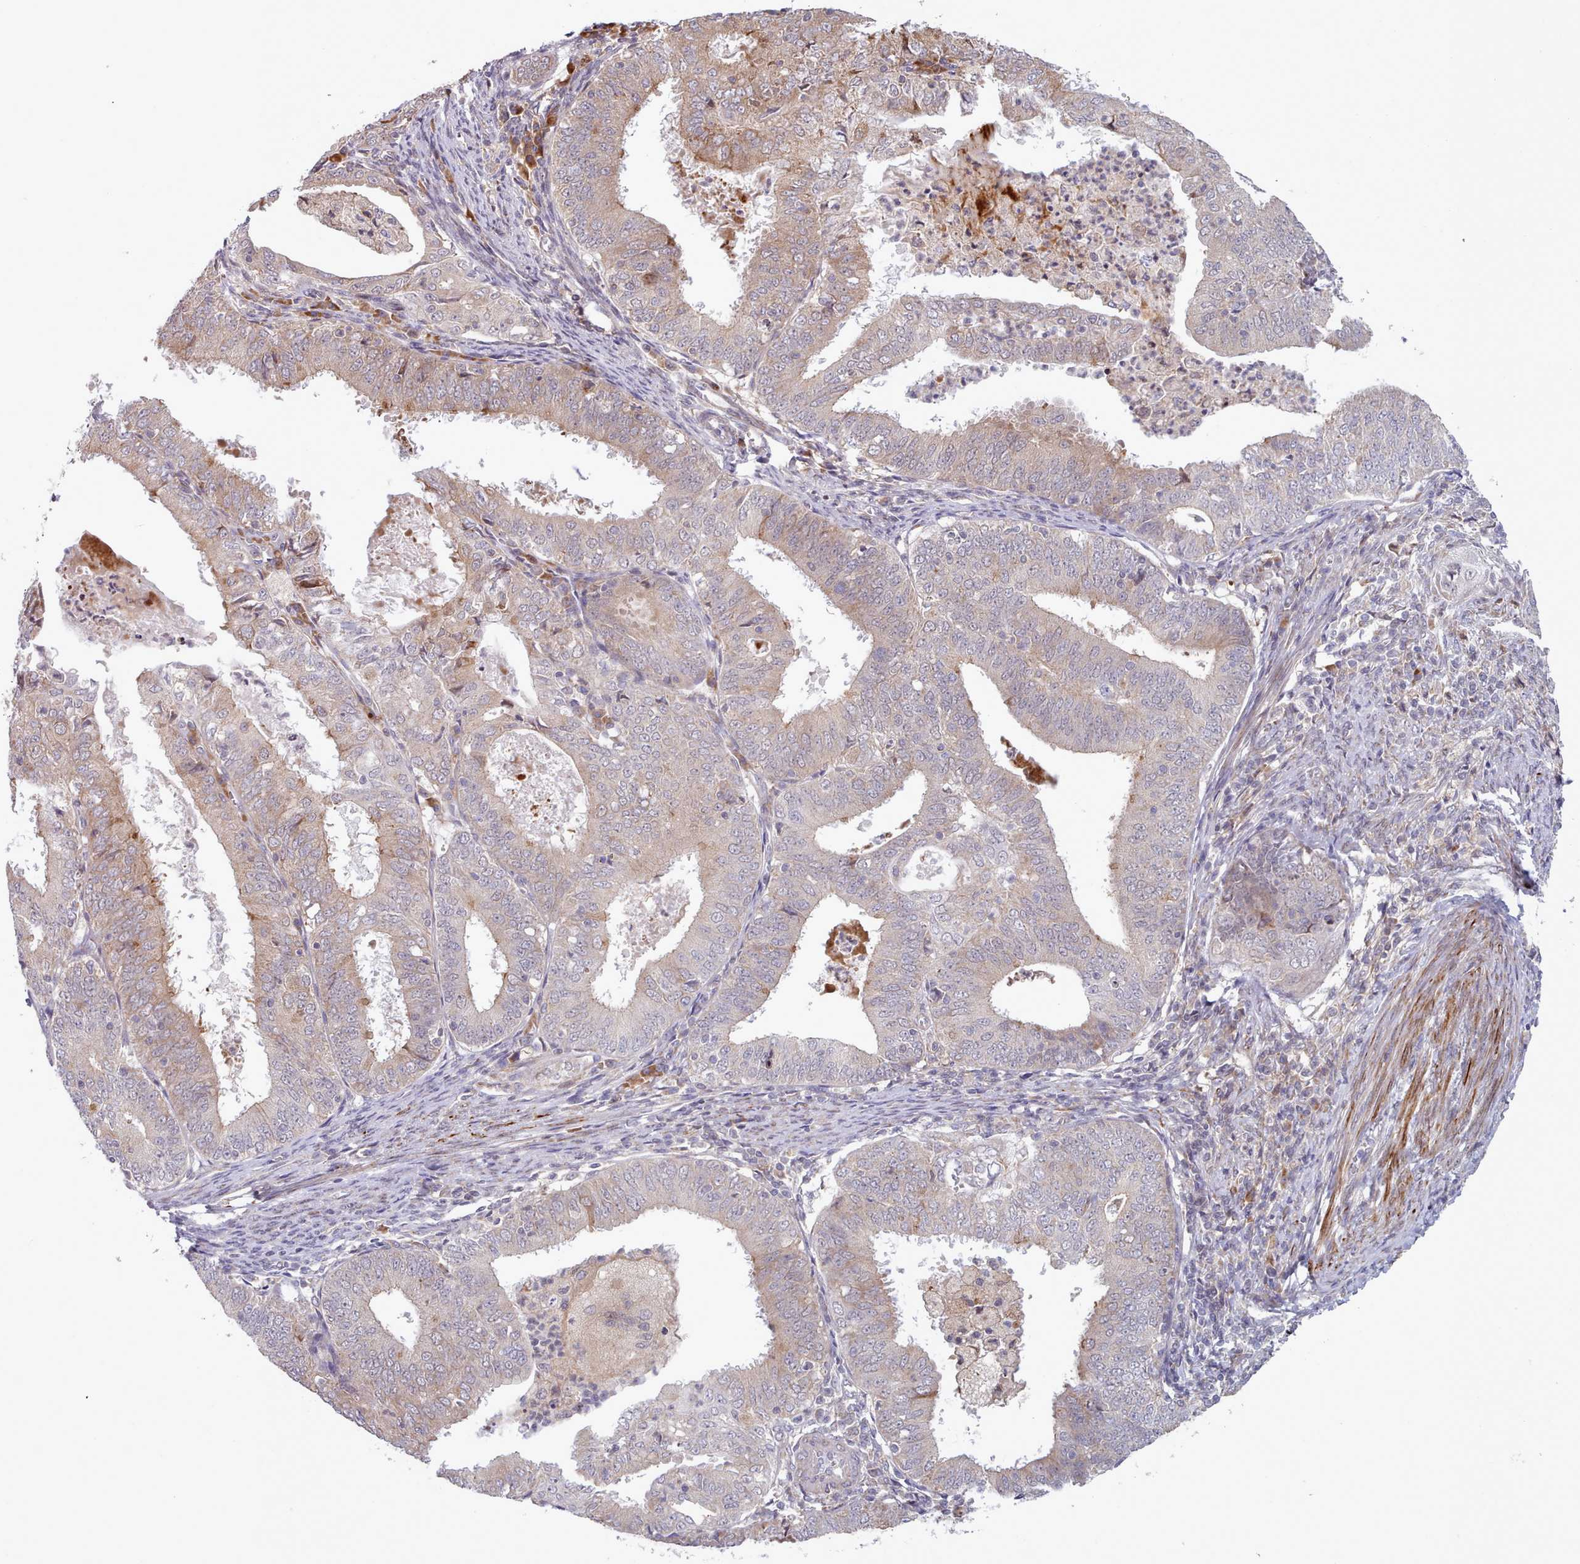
{"staining": {"intensity": "weak", "quantity": "25%-75%", "location": "cytoplasmic/membranous"}, "tissue": "endometrial cancer", "cell_type": "Tumor cells", "image_type": "cancer", "snomed": [{"axis": "morphology", "description": "Adenocarcinoma, NOS"}, {"axis": "topography", "description": "Endometrium"}], "caption": "A micrograph of endometrial cancer (adenocarcinoma) stained for a protein displays weak cytoplasmic/membranous brown staining in tumor cells.", "gene": "TRIM26", "patient": {"sex": "female", "age": 57}}